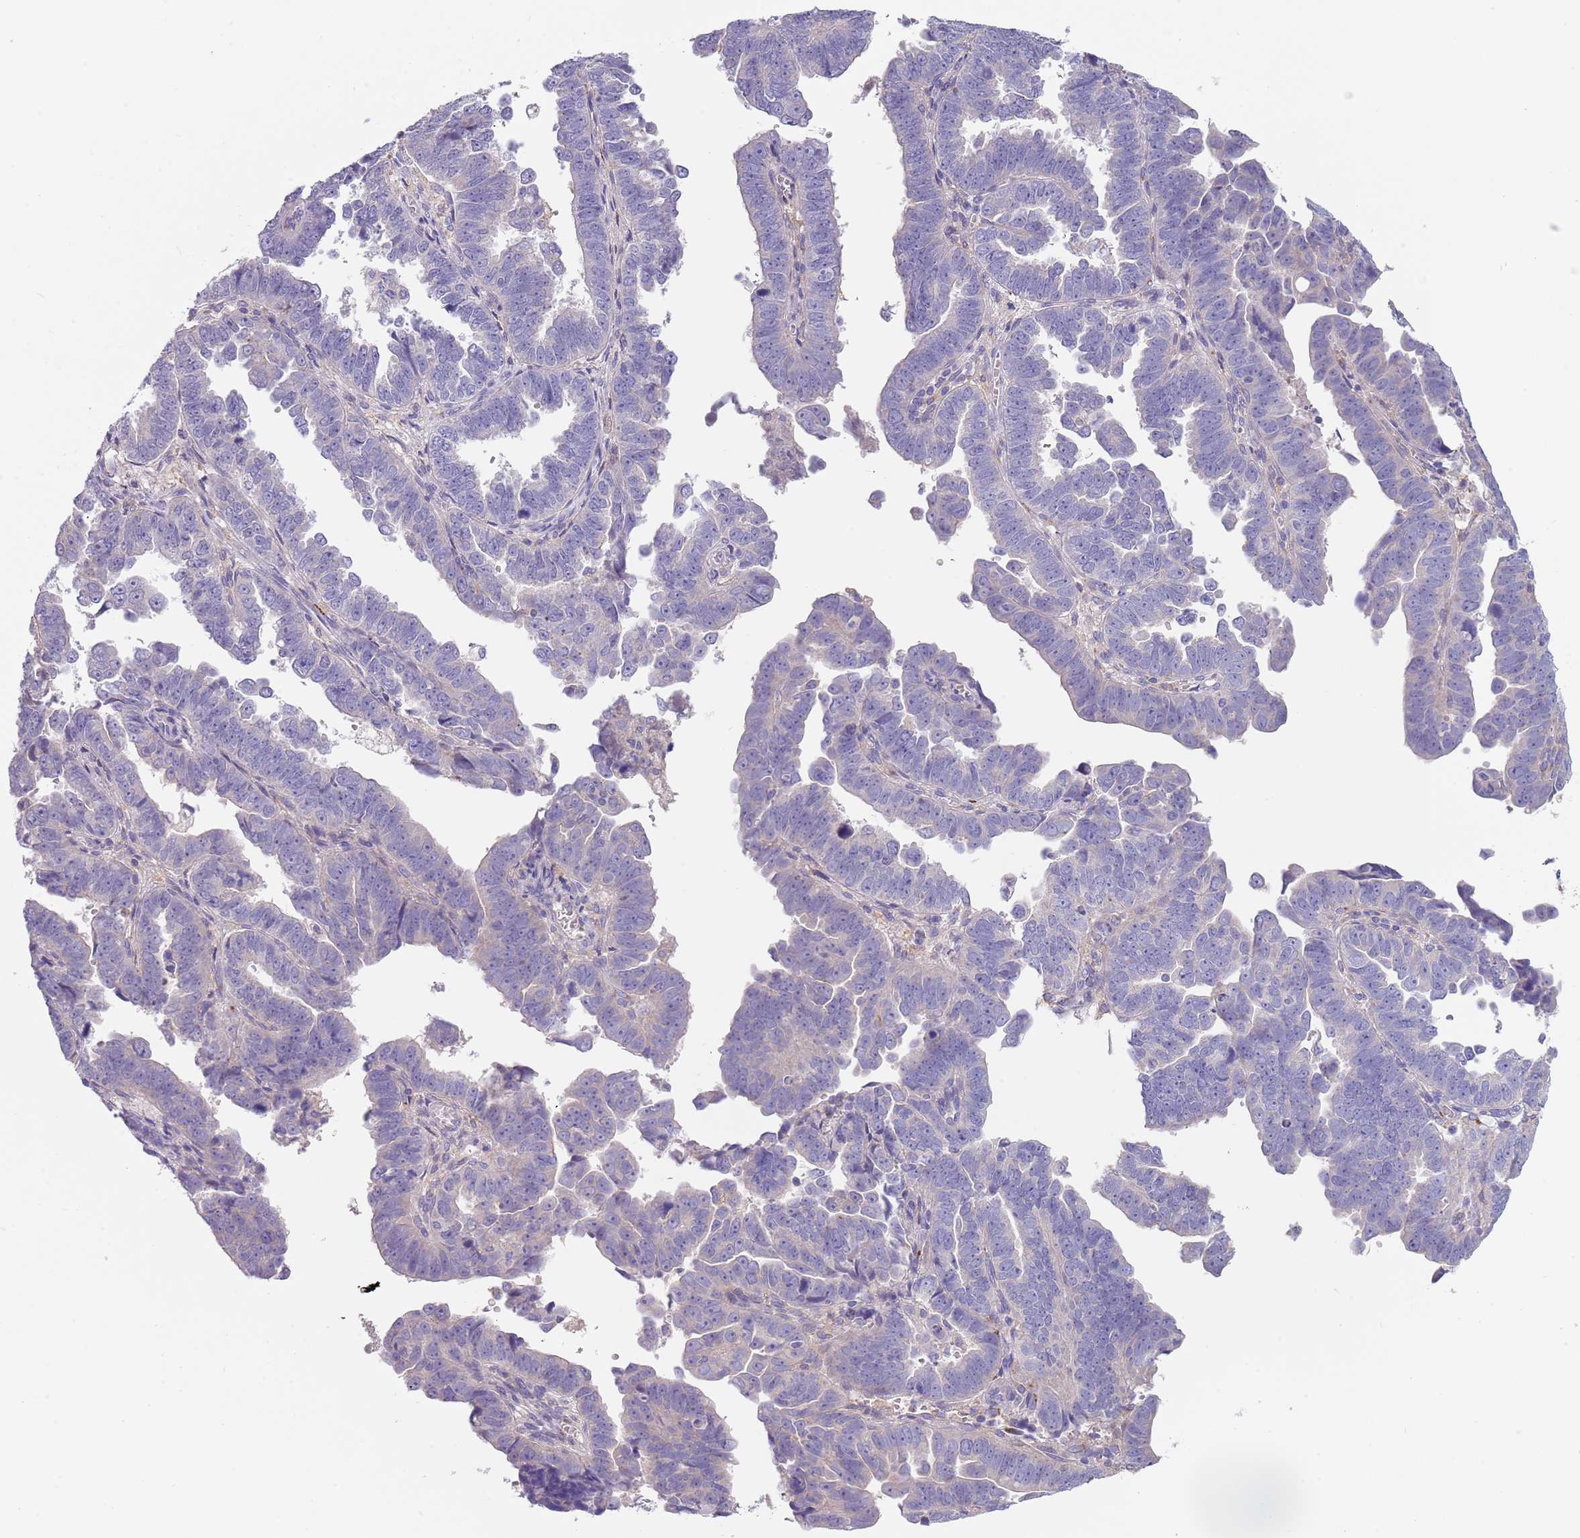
{"staining": {"intensity": "negative", "quantity": "none", "location": "none"}, "tissue": "endometrial cancer", "cell_type": "Tumor cells", "image_type": "cancer", "snomed": [{"axis": "morphology", "description": "Adenocarcinoma, NOS"}, {"axis": "topography", "description": "Endometrium"}], "caption": "Tumor cells show no significant protein staining in endometrial adenocarcinoma.", "gene": "MAN1C1", "patient": {"sex": "female", "age": 75}}